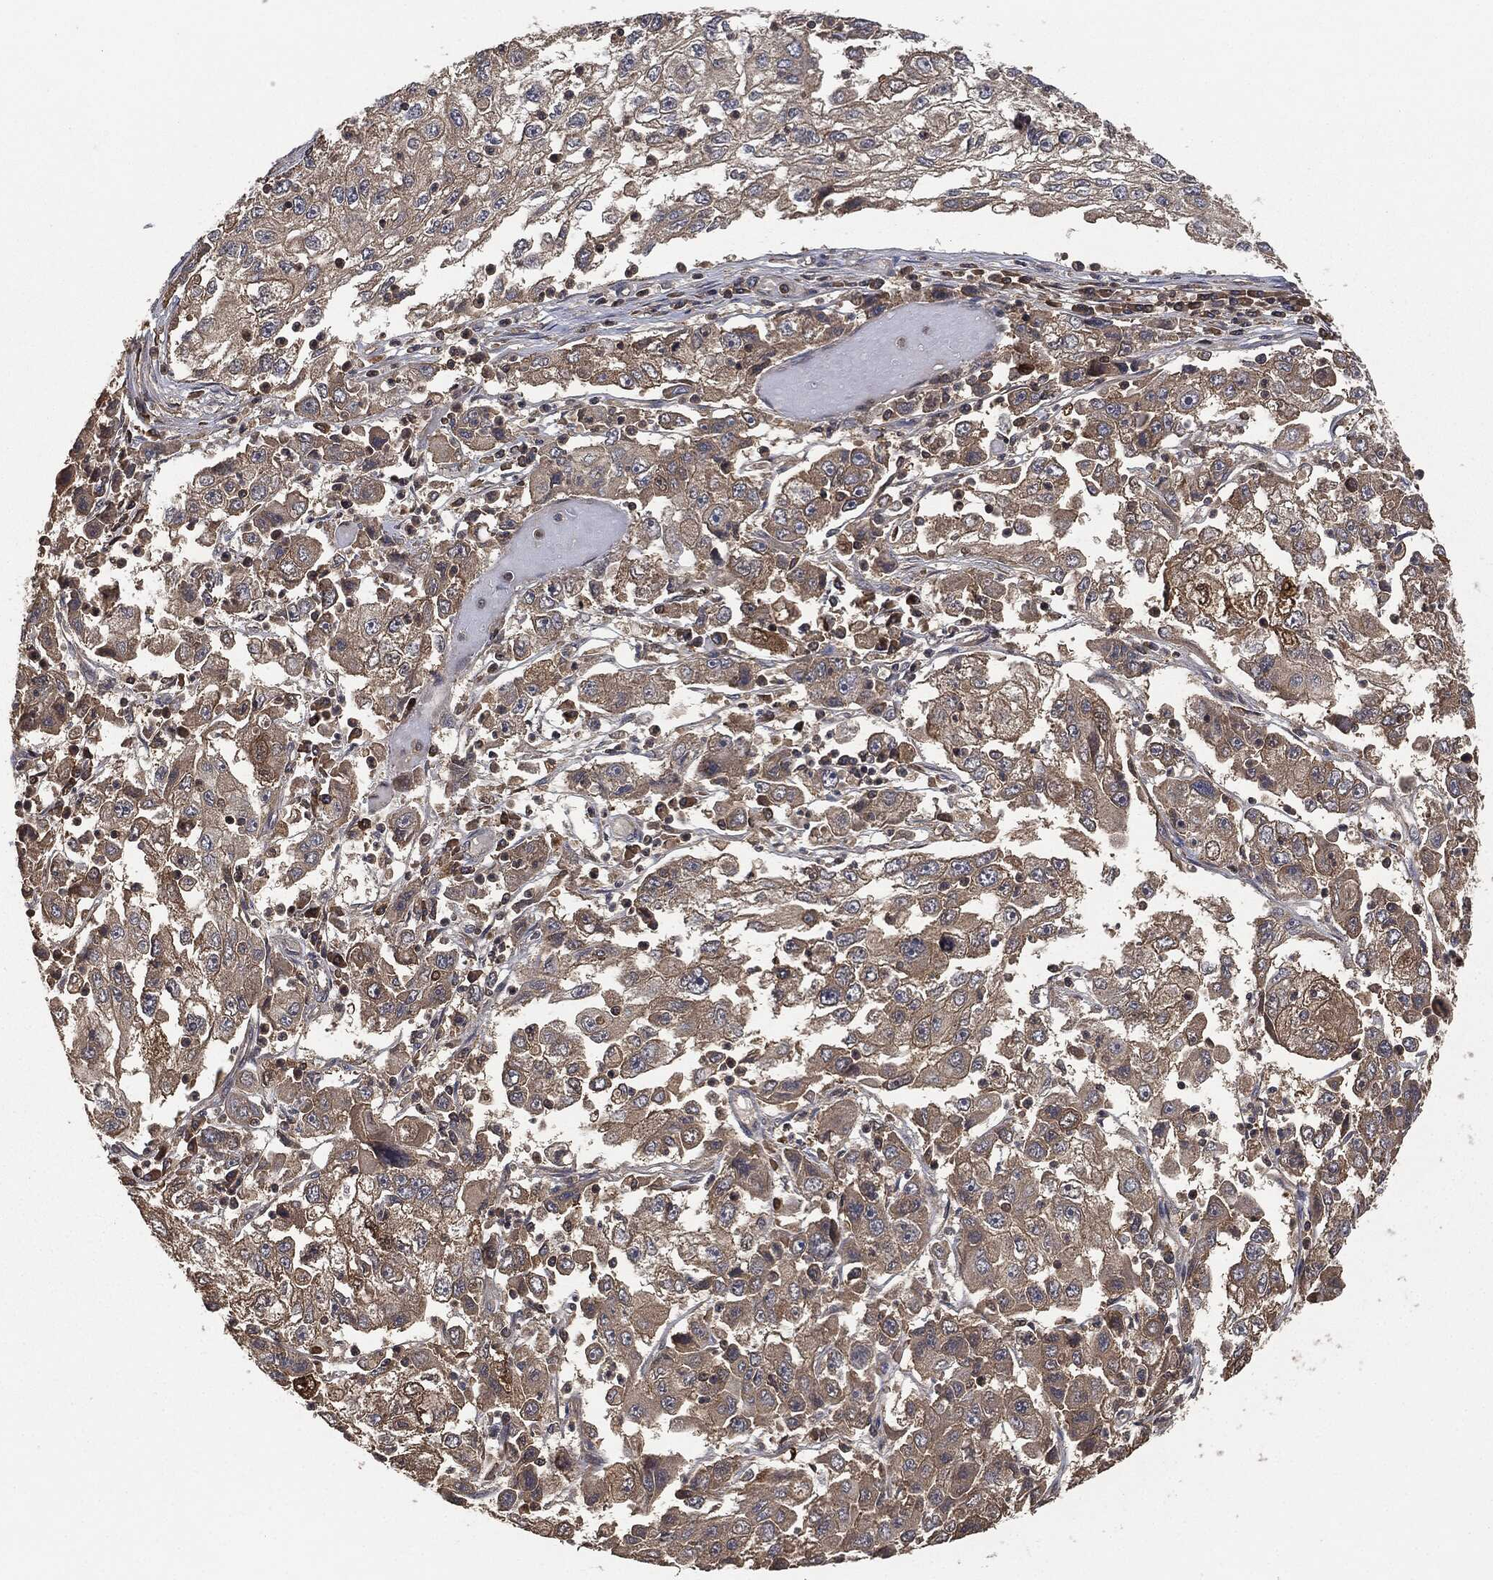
{"staining": {"intensity": "weak", "quantity": "<25%", "location": "cytoplasmic/membranous"}, "tissue": "cervical cancer", "cell_type": "Tumor cells", "image_type": "cancer", "snomed": [{"axis": "morphology", "description": "Squamous cell carcinoma, NOS"}, {"axis": "topography", "description": "Cervix"}], "caption": "The photomicrograph shows no staining of tumor cells in cervical squamous cell carcinoma.", "gene": "ERBIN", "patient": {"sex": "female", "age": 36}}